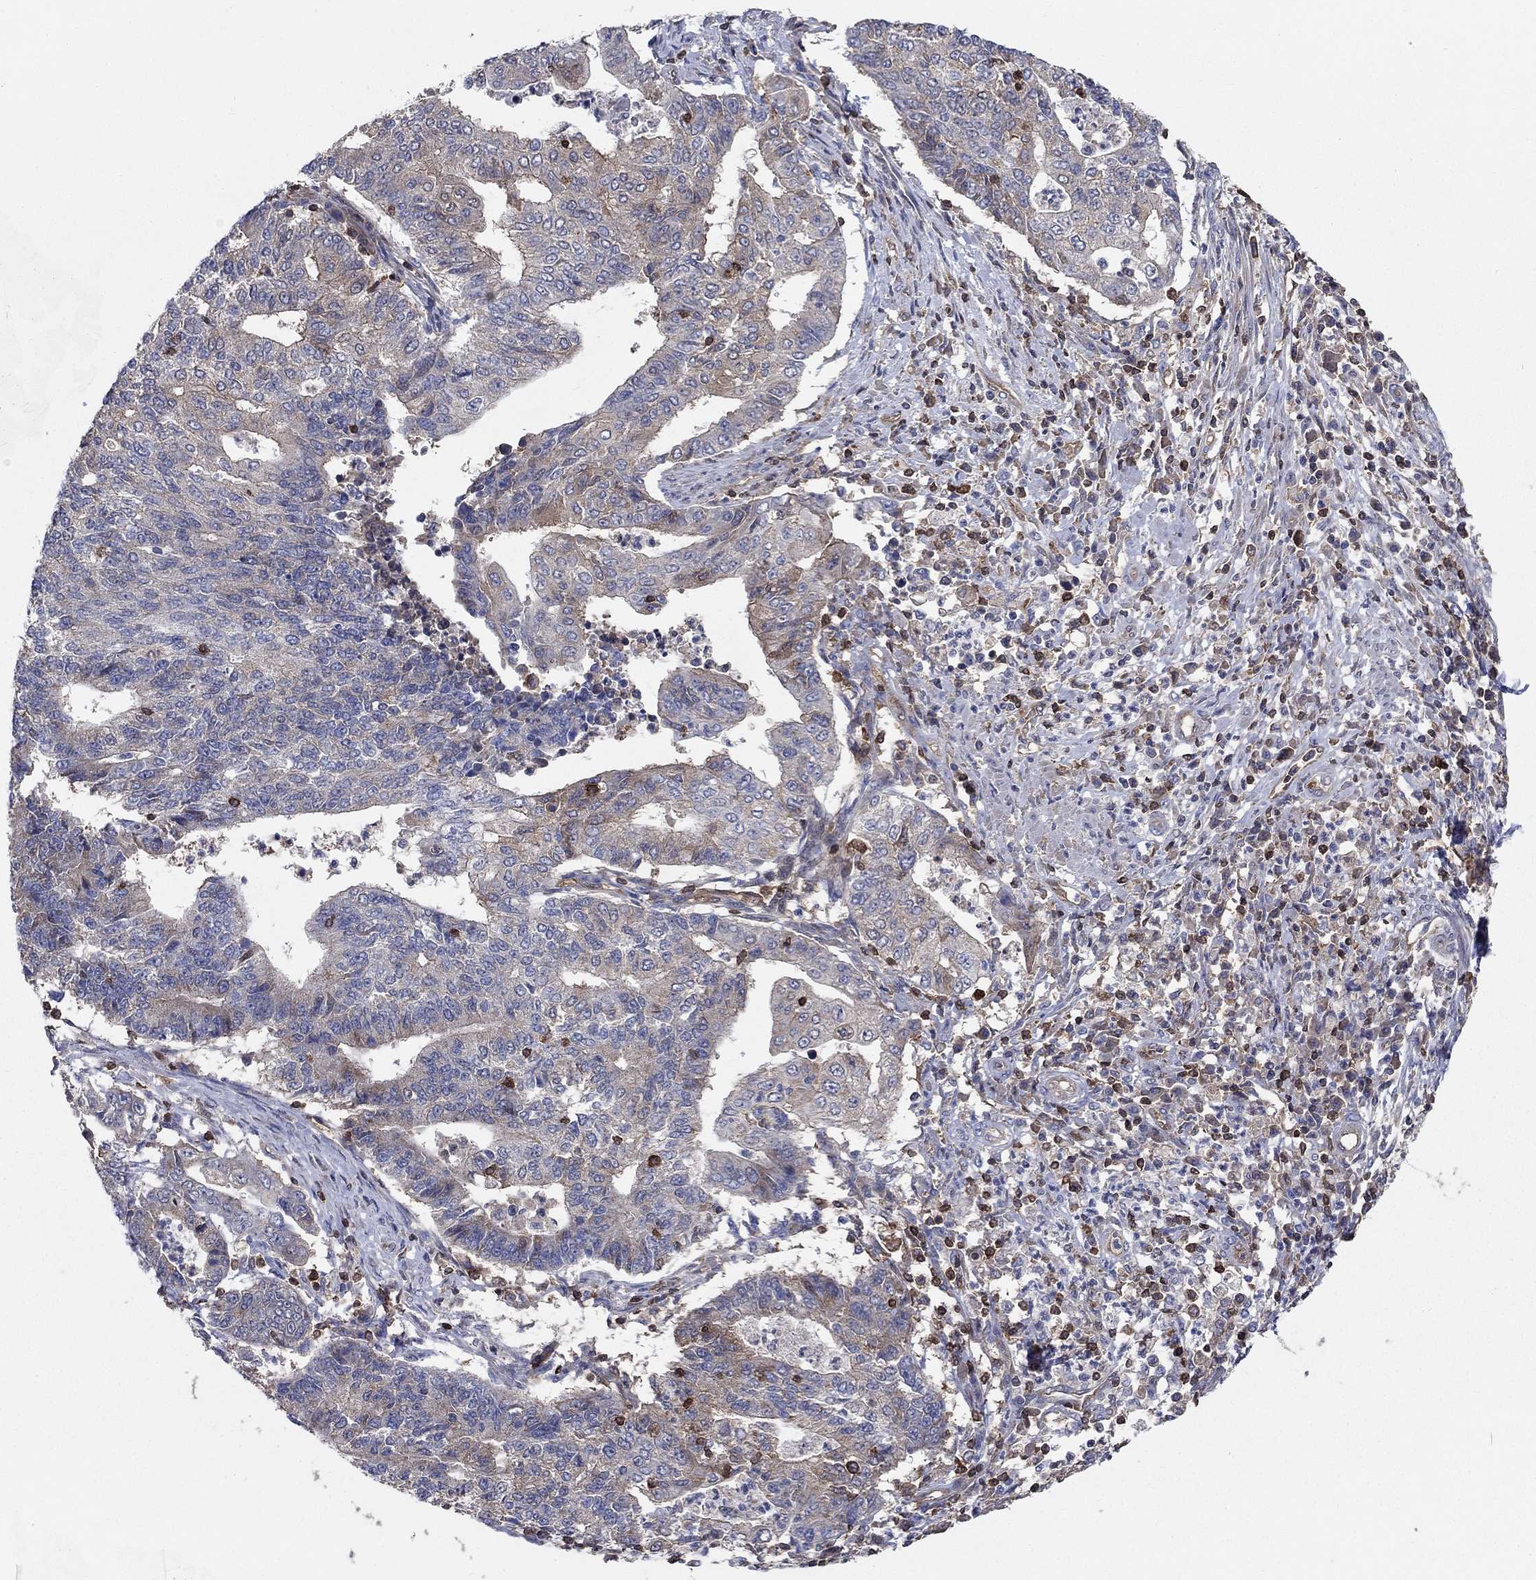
{"staining": {"intensity": "moderate", "quantity": "<25%", "location": "cytoplasmic/membranous"}, "tissue": "endometrial cancer", "cell_type": "Tumor cells", "image_type": "cancer", "snomed": [{"axis": "morphology", "description": "Adenocarcinoma, NOS"}, {"axis": "topography", "description": "Uterus"}, {"axis": "topography", "description": "Endometrium"}], "caption": "Brown immunohistochemical staining in human endometrial cancer demonstrates moderate cytoplasmic/membranous positivity in approximately <25% of tumor cells. The staining was performed using DAB (3,3'-diaminobenzidine) to visualize the protein expression in brown, while the nuclei were stained in blue with hematoxylin (Magnification: 20x).", "gene": "AGFG2", "patient": {"sex": "female", "age": 54}}